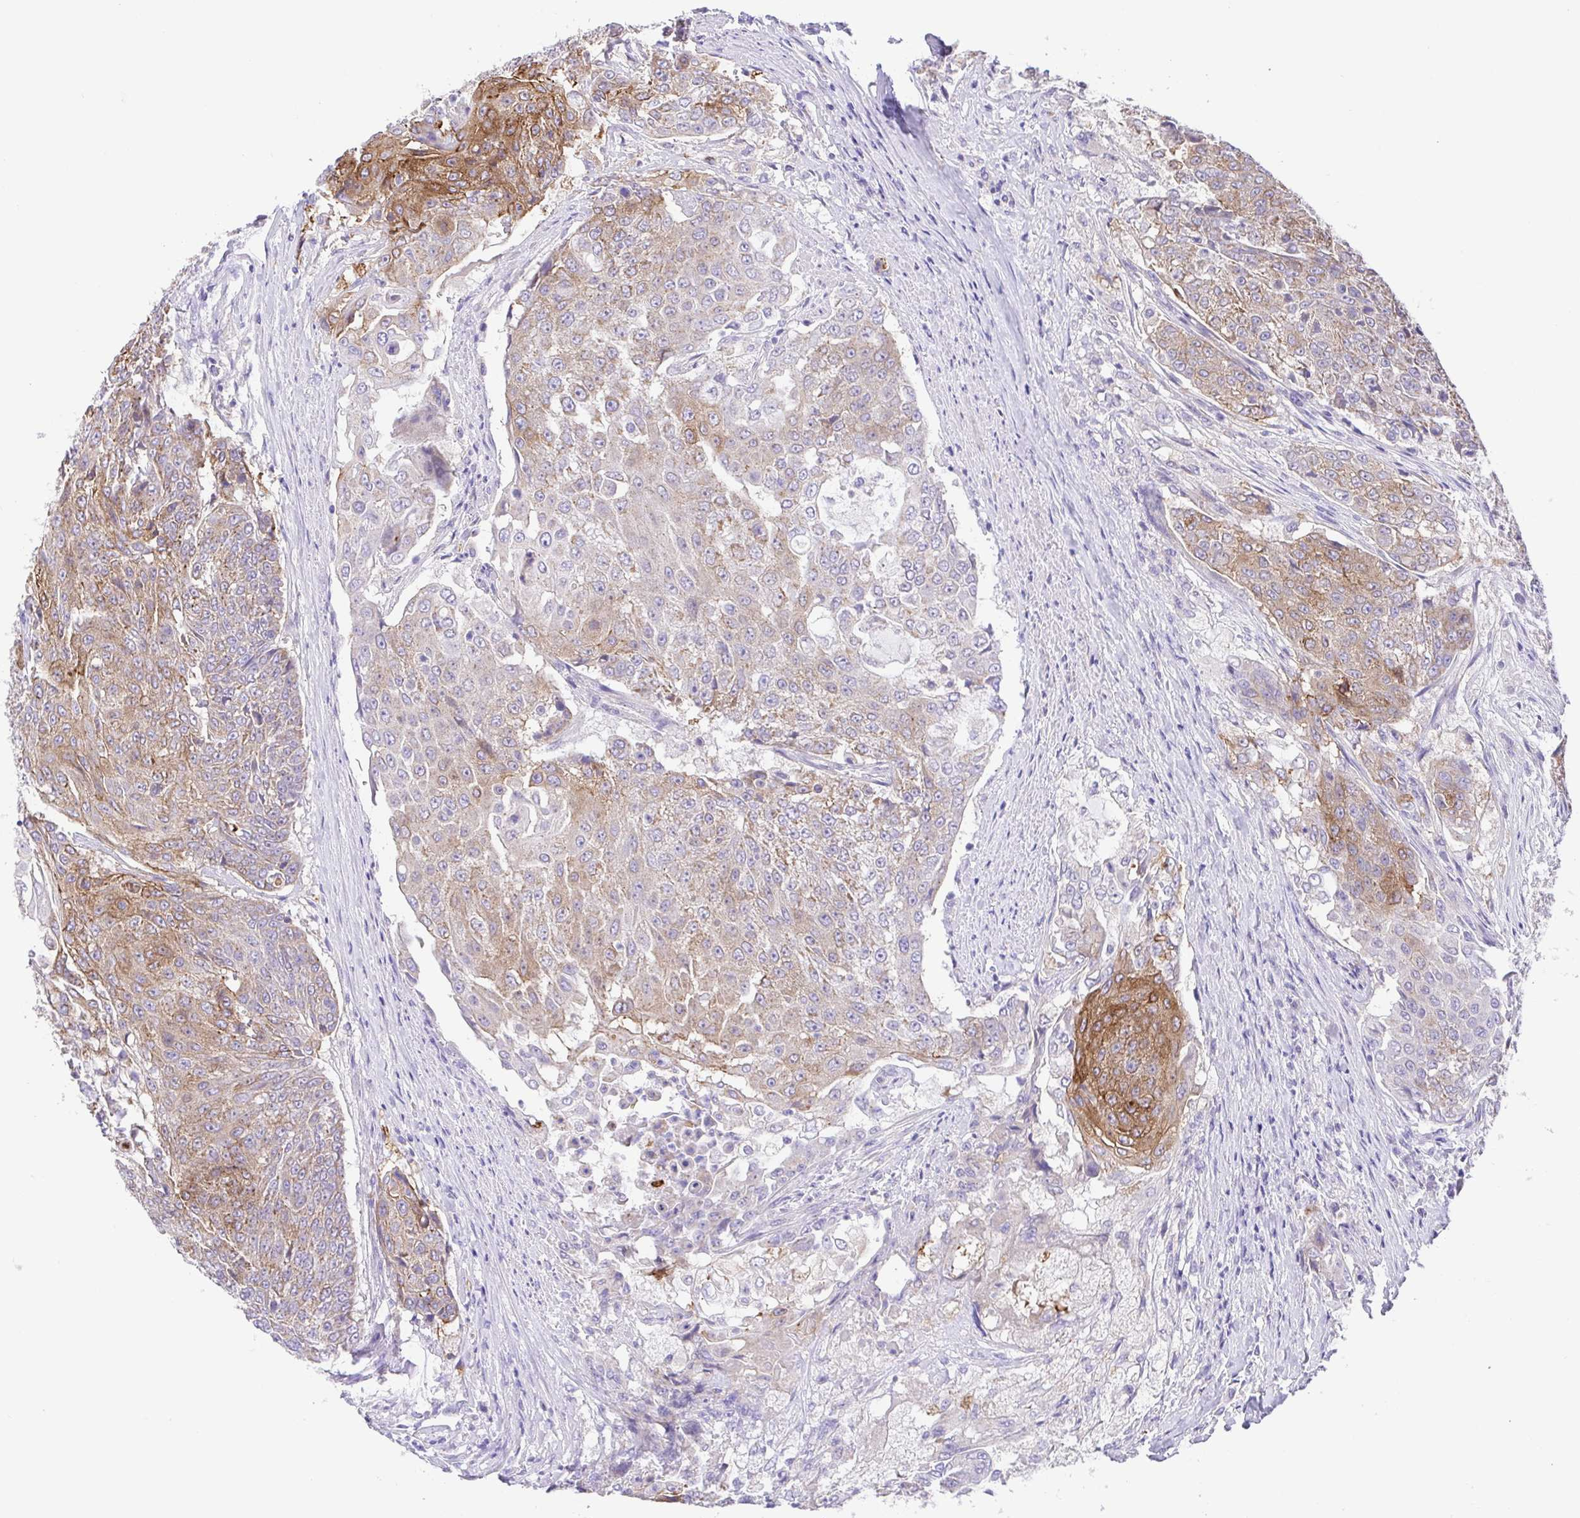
{"staining": {"intensity": "moderate", "quantity": "25%-75%", "location": "cytoplasmic/membranous"}, "tissue": "urothelial cancer", "cell_type": "Tumor cells", "image_type": "cancer", "snomed": [{"axis": "morphology", "description": "Urothelial carcinoma, High grade"}, {"axis": "topography", "description": "Urinary bladder"}], "caption": "Protein expression analysis of human urothelial cancer reveals moderate cytoplasmic/membranous expression in approximately 25%-75% of tumor cells. The protein of interest is stained brown, and the nuclei are stained in blue (DAB (3,3'-diaminobenzidine) IHC with brightfield microscopy, high magnification).", "gene": "SLC13A1", "patient": {"sex": "female", "age": 63}}